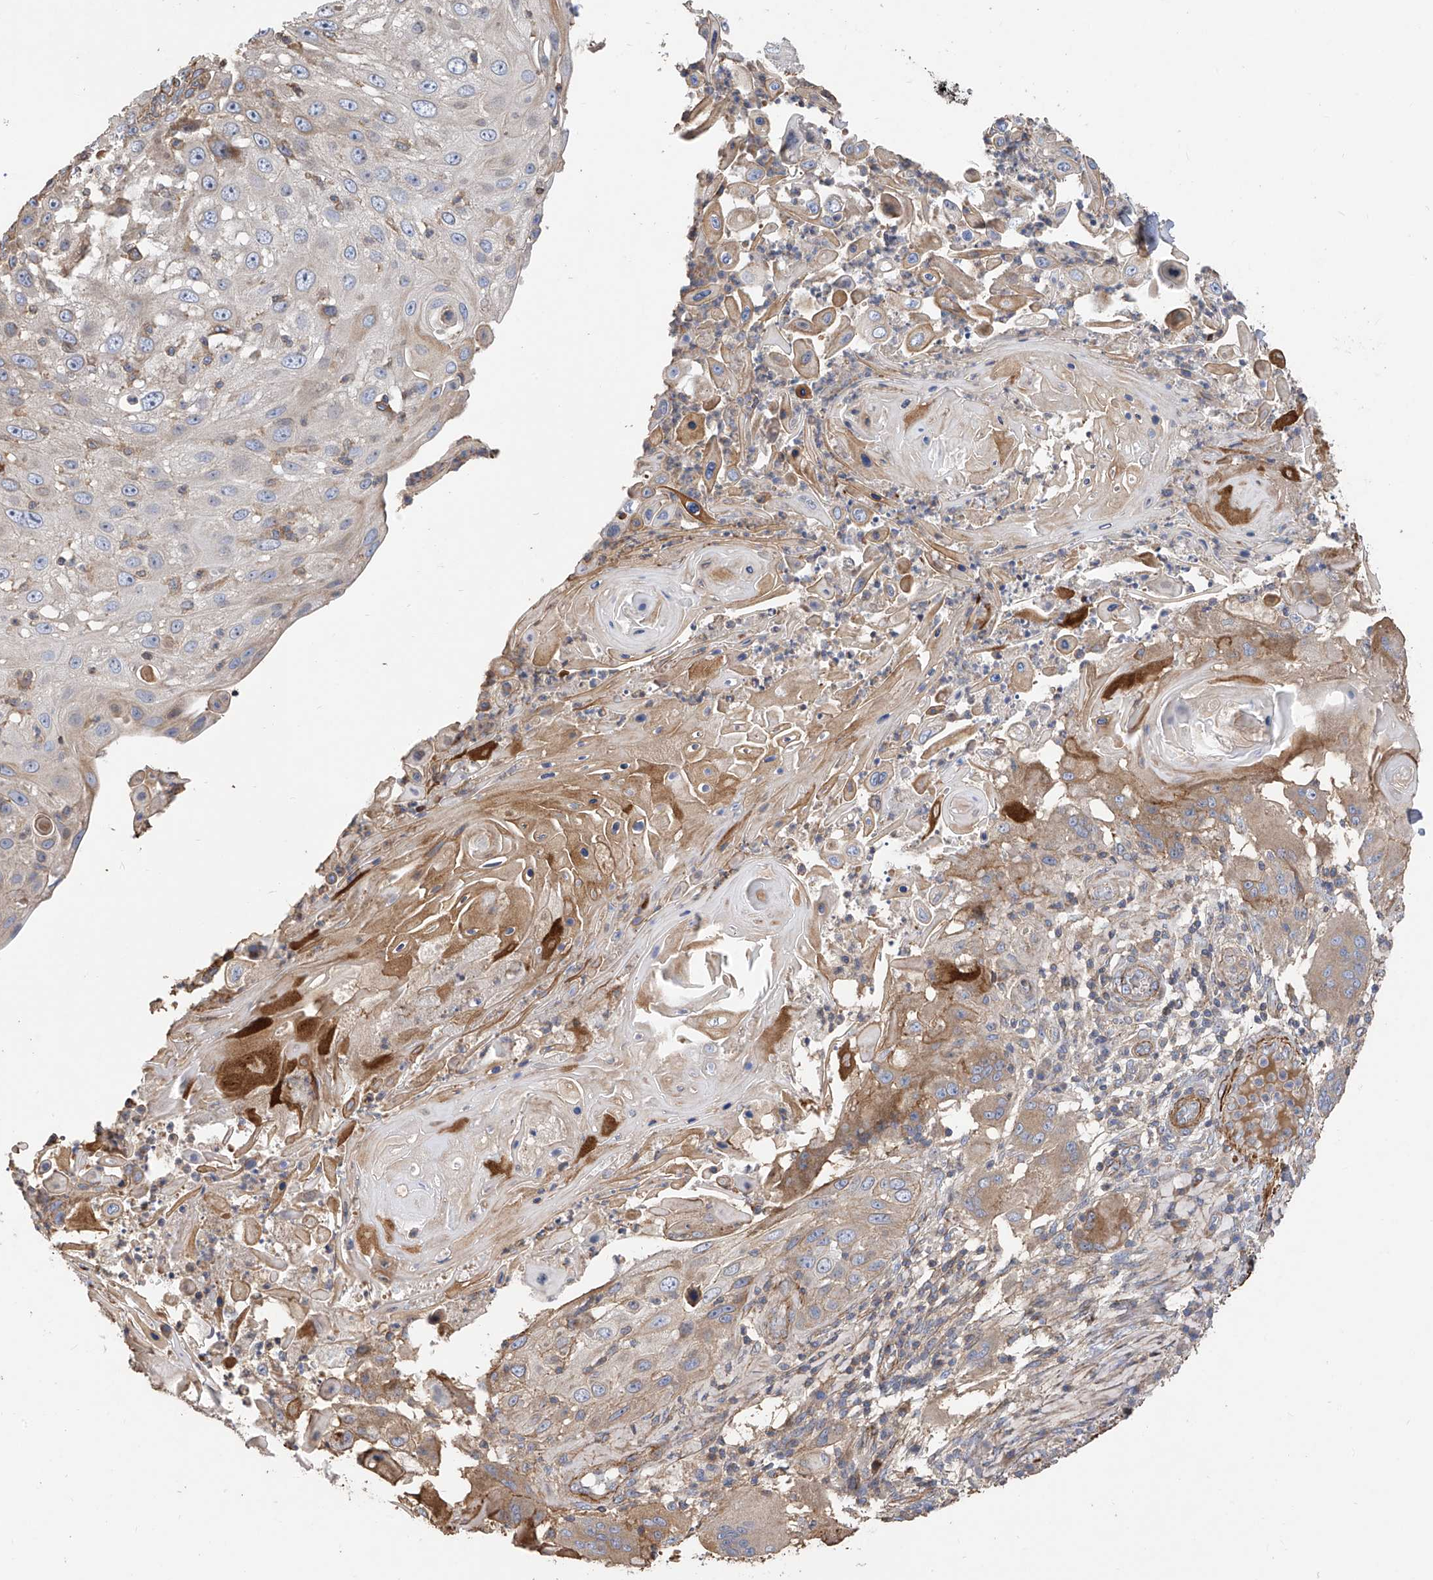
{"staining": {"intensity": "moderate", "quantity": "<25%", "location": "cytoplasmic/membranous"}, "tissue": "skin cancer", "cell_type": "Tumor cells", "image_type": "cancer", "snomed": [{"axis": "morphology", "description": "Squamous cell carcinoma, NOS"}, {"axis": "topography", "description": "Skin"}], "caption": "A low amount of moderate cytoplasmic/membranous staining is identified in approximately <25% of tumor cells in skin cancer (squamous cell carcinoma) tissue.", "gene": "SLC43A3", "patient": {"sex": "female", "age": 44}}